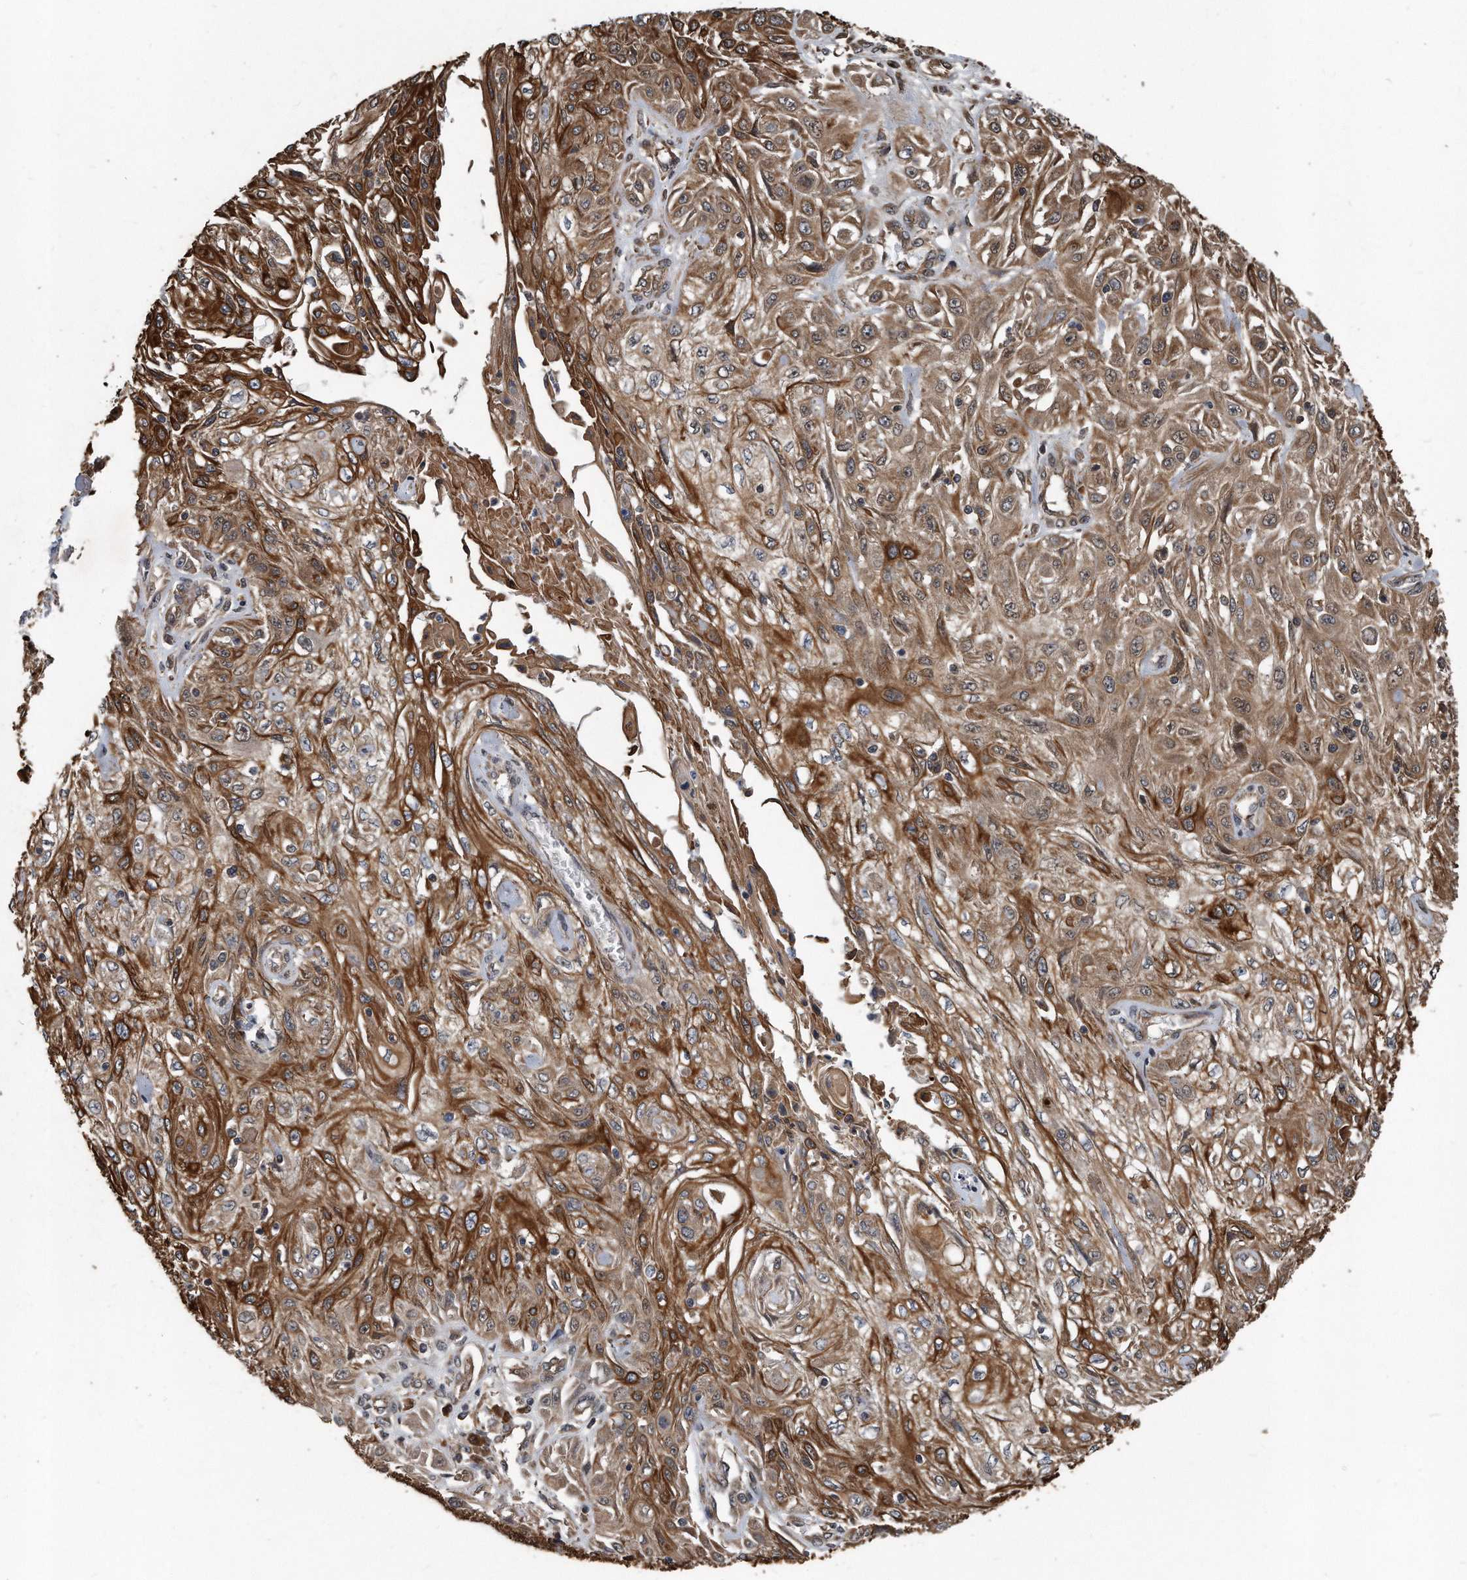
{"staining": {"intensity": "strong", "quantity": ">75%", "location": "cytoplasmic/membranous"}, "tissue": "skin cancer", "cell_type": "Tumor cells", "image_type": "cancer", "snomed": [{"axis": "morphology", "description": "Squamous cell carcinoma, NOS"}, {"axis": "morphology", "description": "Squamous cell carcinoma, metastatic, NOS"}, {"axis": "topography", "description": "Skin"}, {"axis": "topography", "description": "Lymph node"}], "caption": "Tumor cells reveal high levels of strong cytoplasmic/membranous positivity in approximately >75% of cells in skin squamous cell carcinoma.", "gene": "FAM136A", "patient": {"sex": "male", "age": 75}}